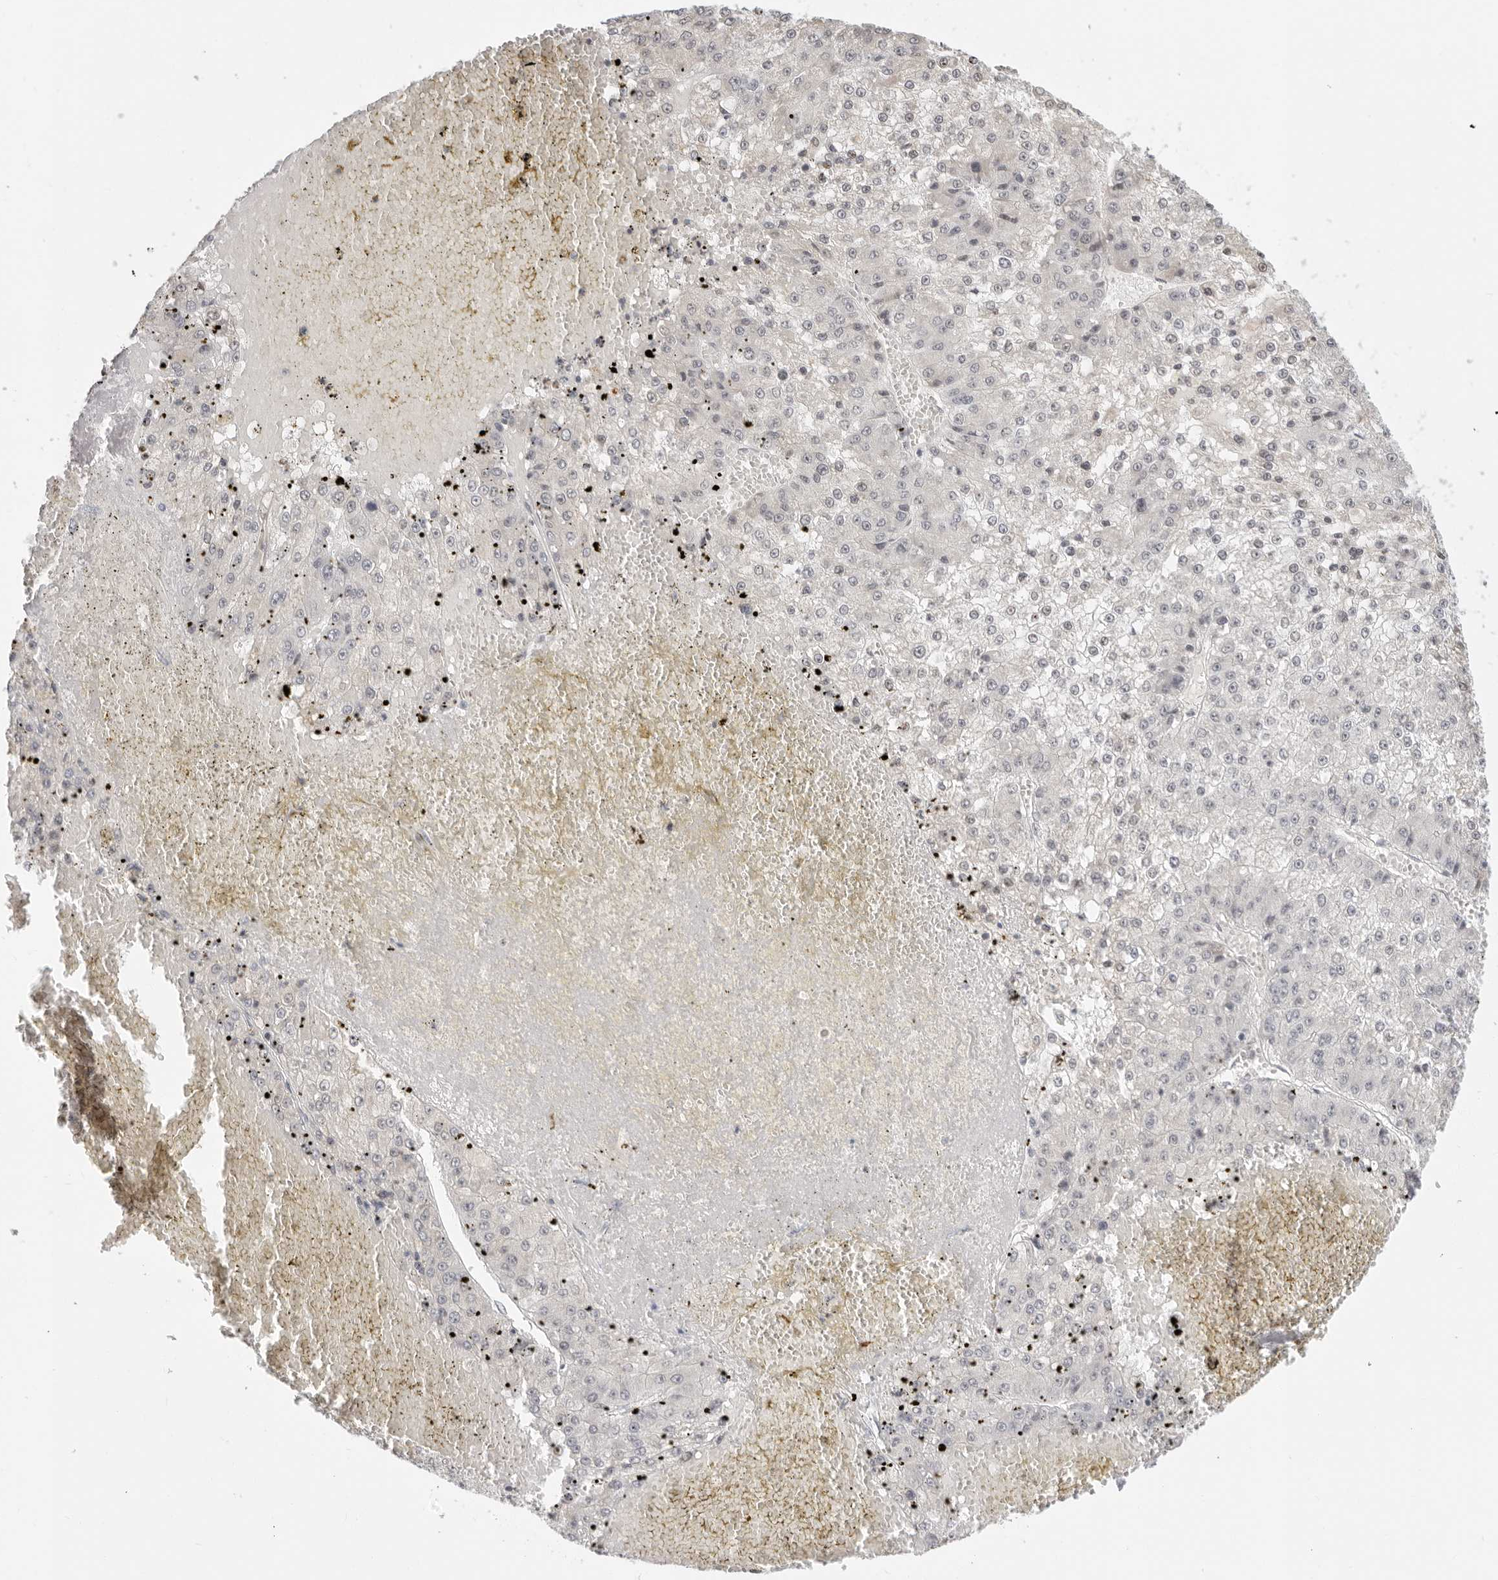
{"staining": {"intensity": "negative", "quantity": "none", "location": "none"}, "tissue": "liver cancer", "cell_type": "Tumor cells", "image_type": "cancer", "snomed": [{"axis": "morphology", "description": "Carcinoma, Hepatocellular, NOS"}, {"axis": "topography", "description": "Liver"}], "caption": "Tumor cells are negative for protein expression in human hepatocellular carcinoma (liver).", "gene": "MSH6", "patient": {"sex": "female", "age": 73}}